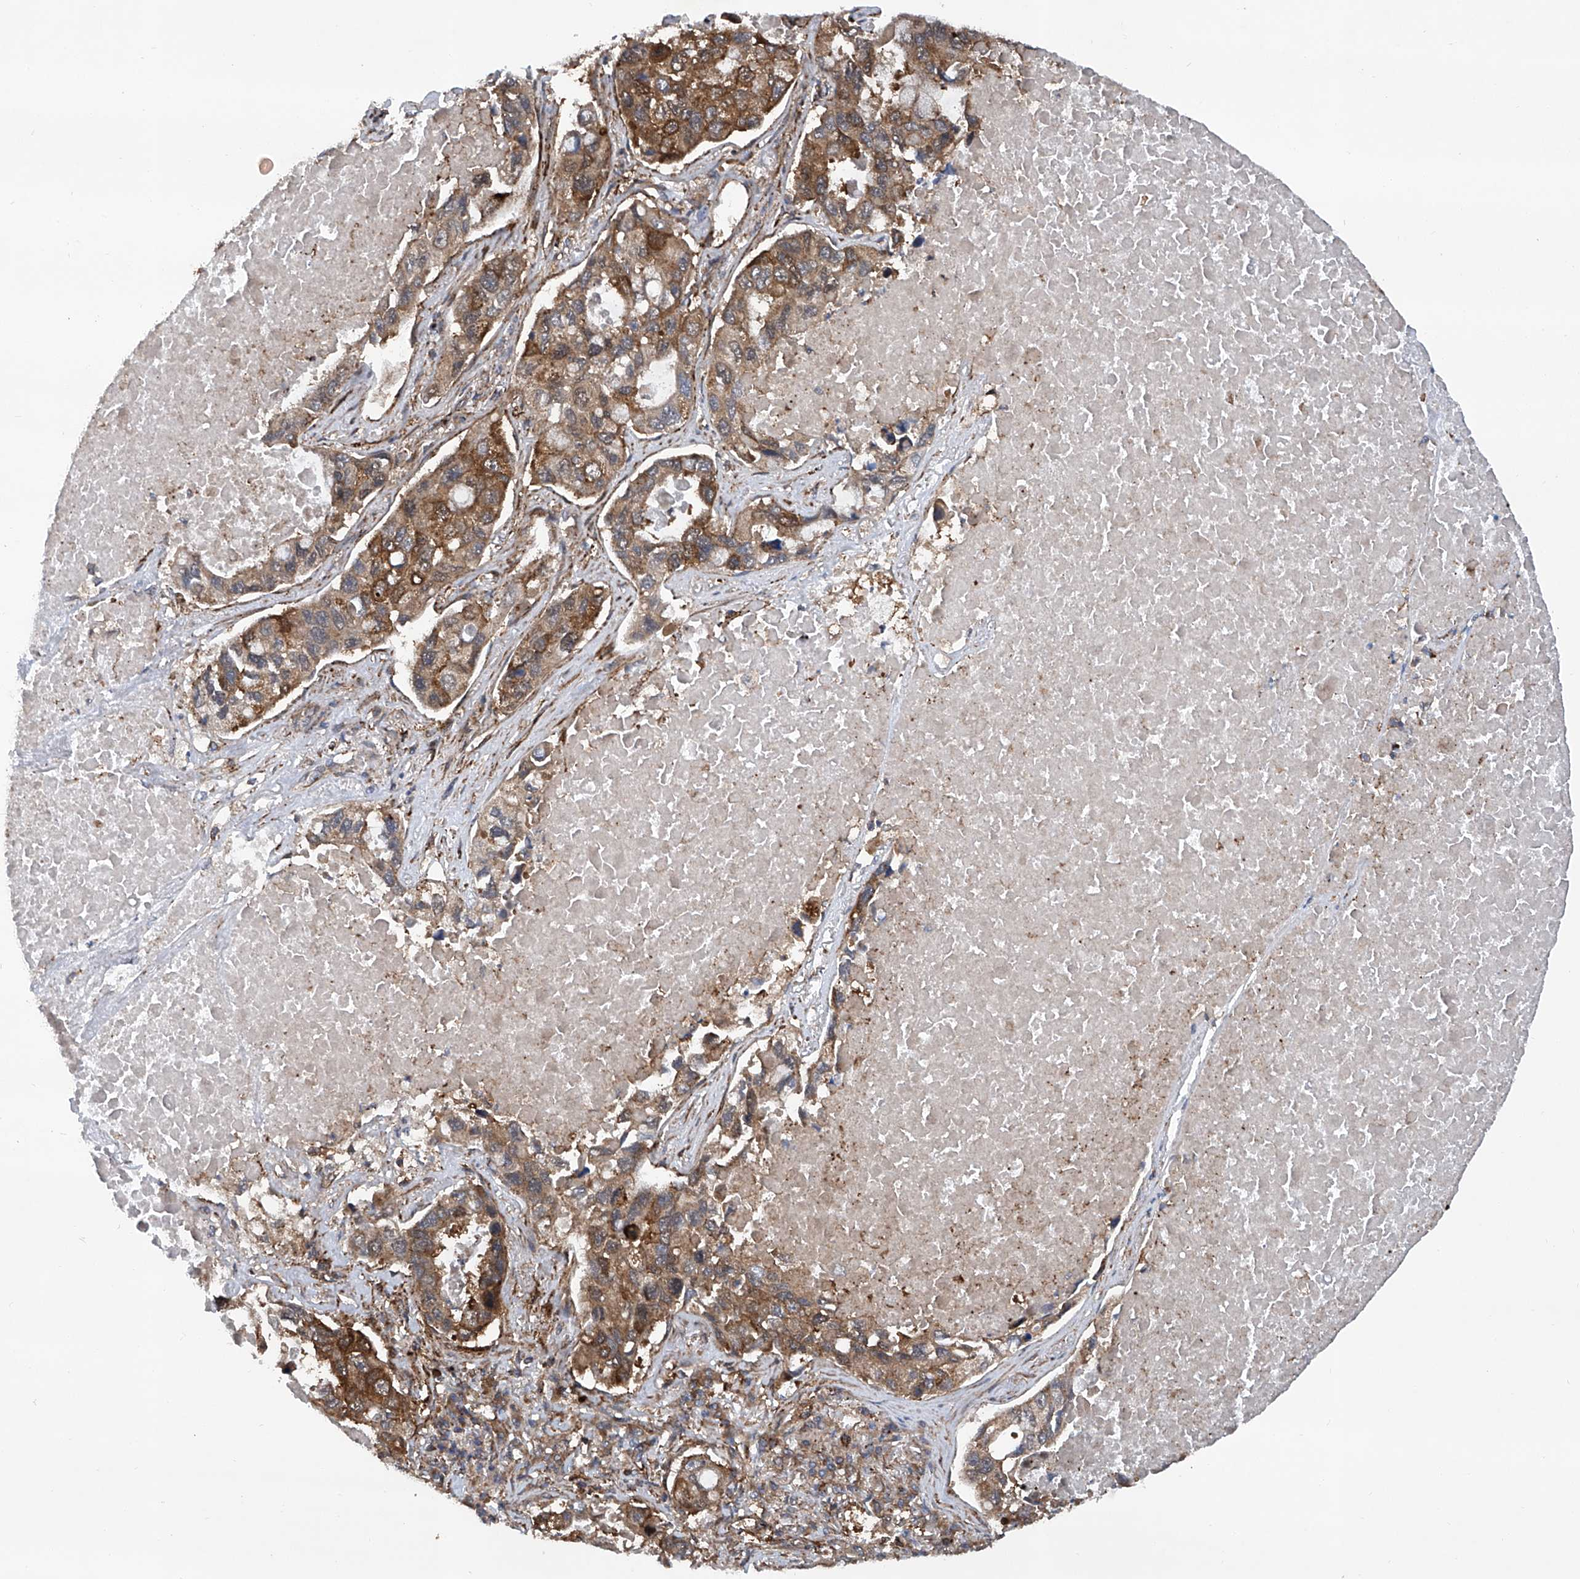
{"staining": {"intensity": "strong", "quantity": ">75%", "location": "cytoplasmic/membranous"}, "tissue": "lung cancer", "cell_type": "Tumor cells", "image_type": "cancer", "snomed": [{"axis": "morphology", "description": "Adenocarcinoma, NOS"}, {"axis": "topography", "description": "Lung"}], "caption": "Brown immunohistochemical staining in human lung adenocarcinoma reveals strong cytoplasmic/membranous positivity in about >75% of tumor cells.", "gene": "SMAP1", "patient": {"sex": "male", "age": 64}}